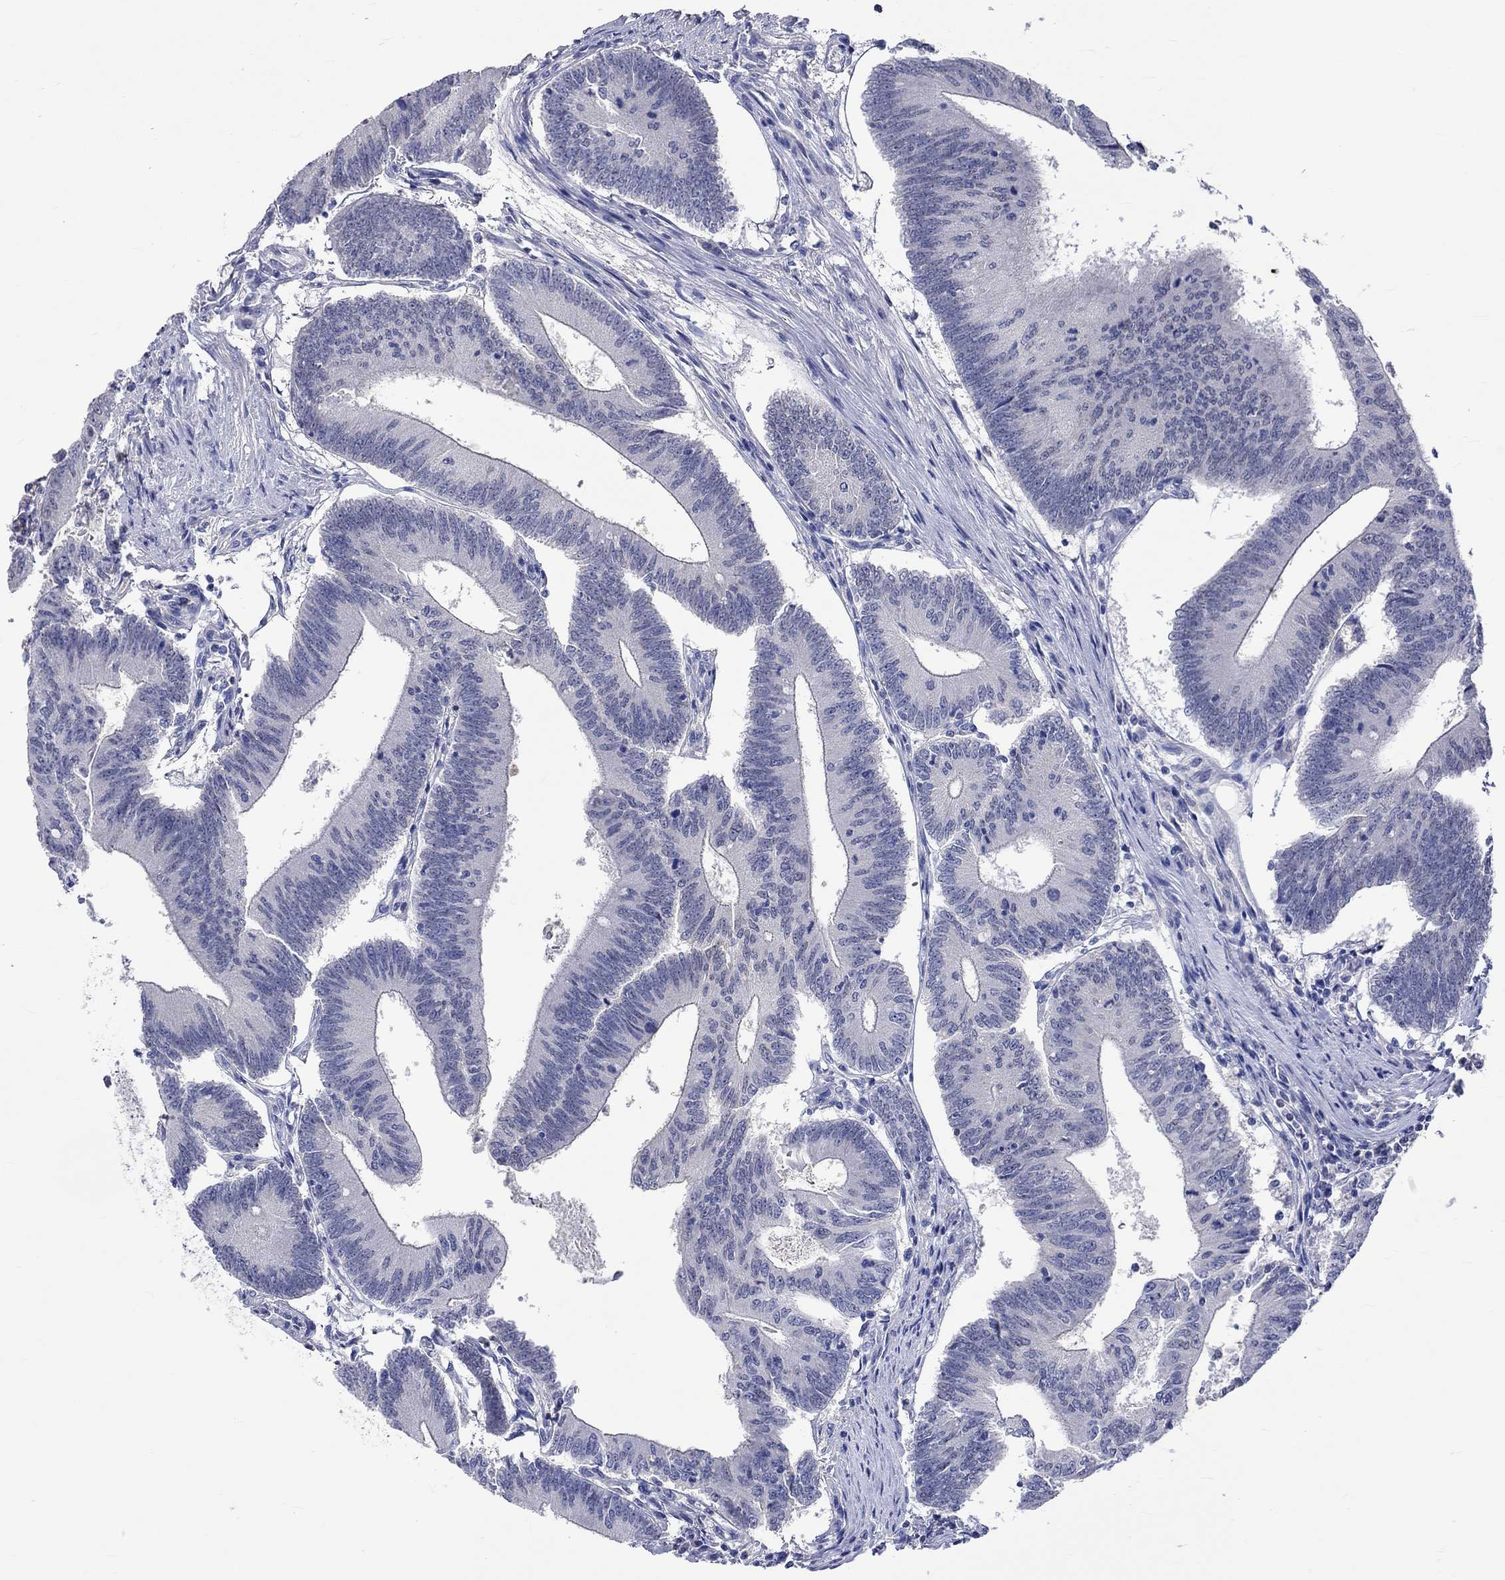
{"staining": {"intensity": "negative", "quantity": "none", "location": "none"}, "tissue": "colorectal cancer", "cell_type": "Tumor cells", "image_type": "cancer", "snomed": [{"axis": "morphology", "description": "Adenocarcinoma, NOS"}, {"axis": "topography", "description": "Colon"}], "caption": "The histopathology image shows no staining of tumor cells in colorectal cancer (adenocarcinoma).", "gene": "LRFN4", "patient": {"sex": "female", "age": 70}}